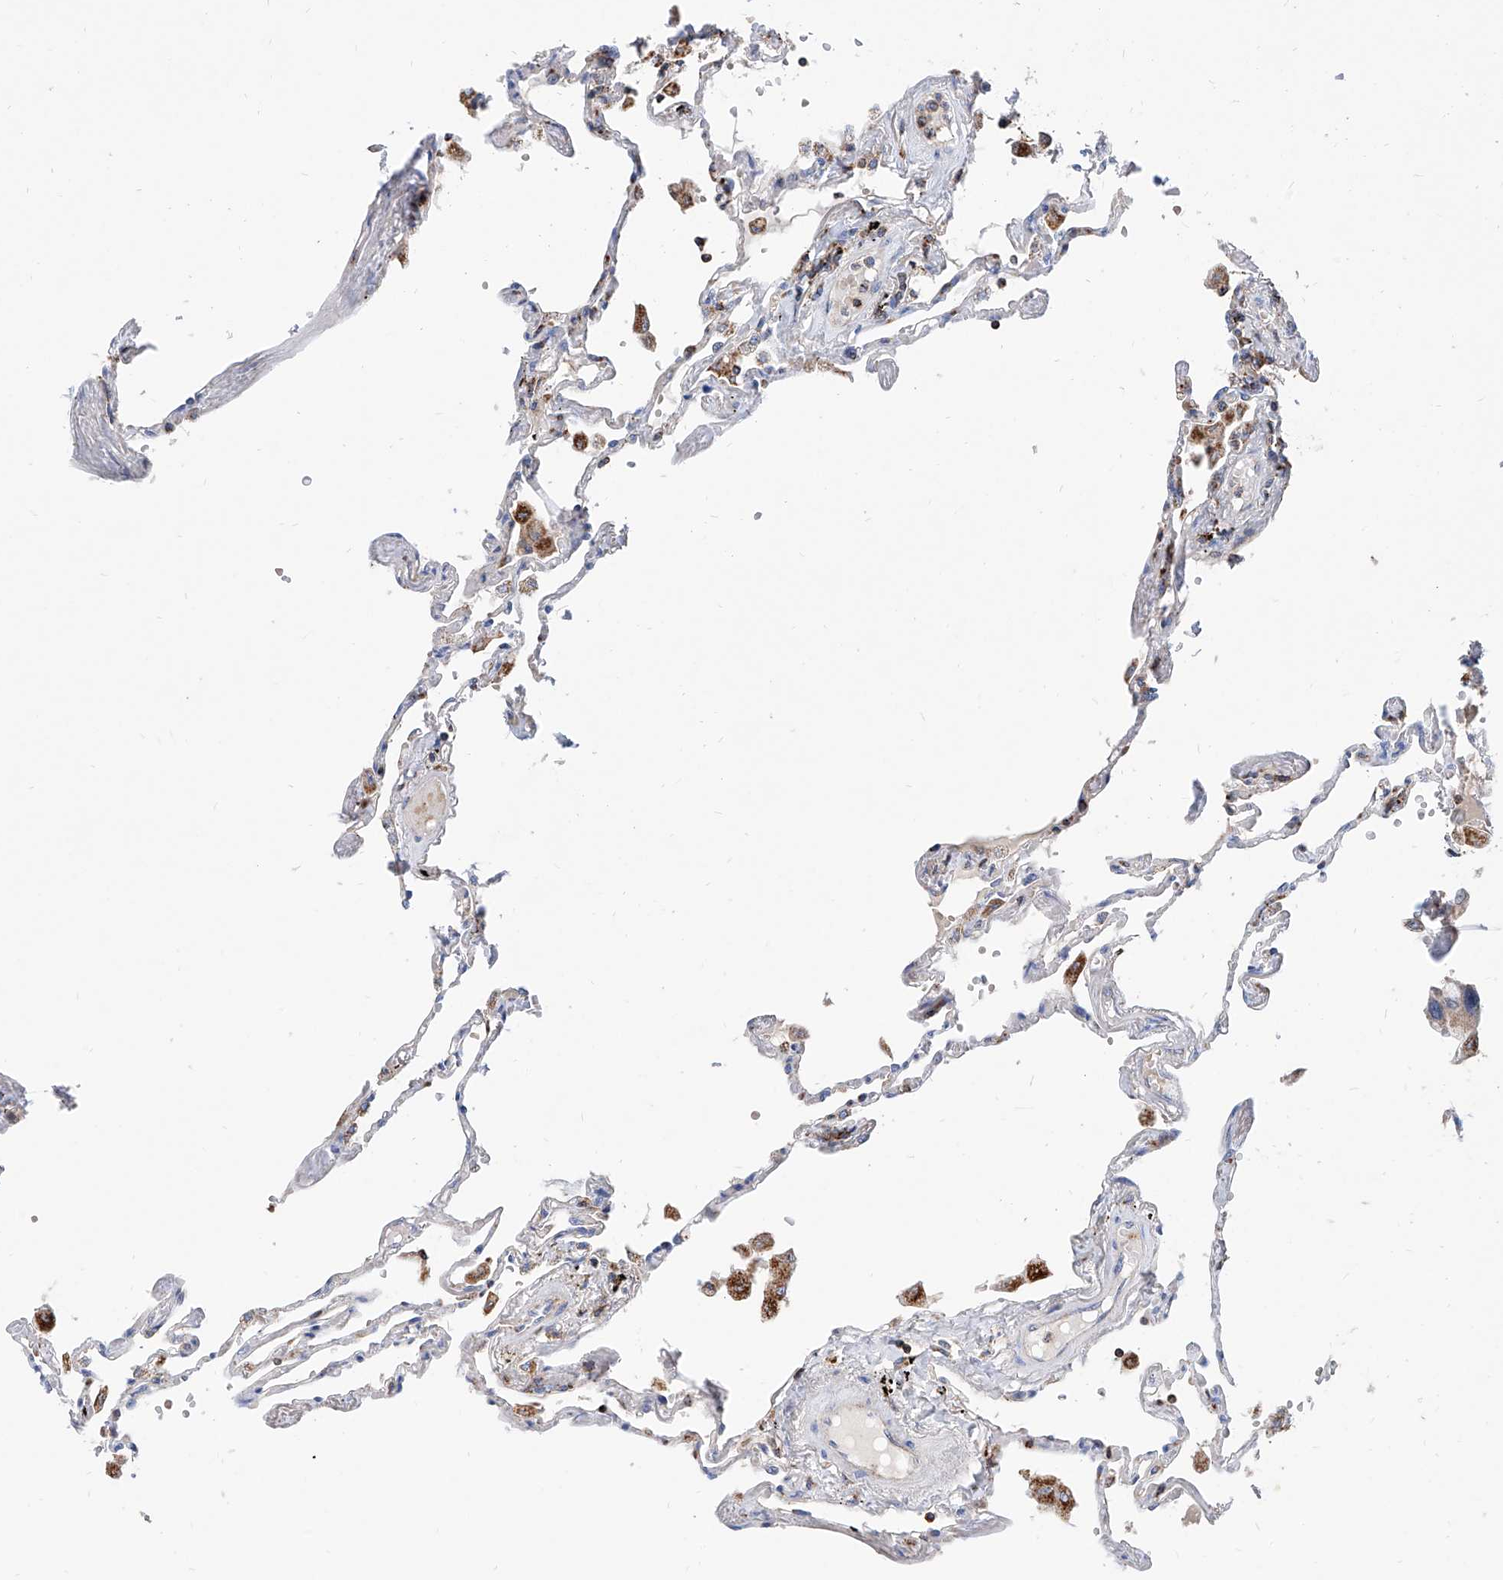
{"staining": {"intensity": "moderate", "quantity": "<25%", "location": "cytoplasmic/membranous"}, "tissue": "lung", "cell_type": "Alveolar cells", "image_type": "normal", "snomed": [{"axis": "morphology", "description": "Normal tissue, NOS"}, {"axis": "topography", "description": "Lung"}], "caption": "High-power microscopy captured an immunohistochemistry image of unremarkable lung, revealing moderate cytoplasmic/membranous staining in approximately <25% of alveolar cells. (IHC, brightfield microscopy, high magnification).", "gene": "CPNE5", "patient": {"sex": "female", "age": 67}}